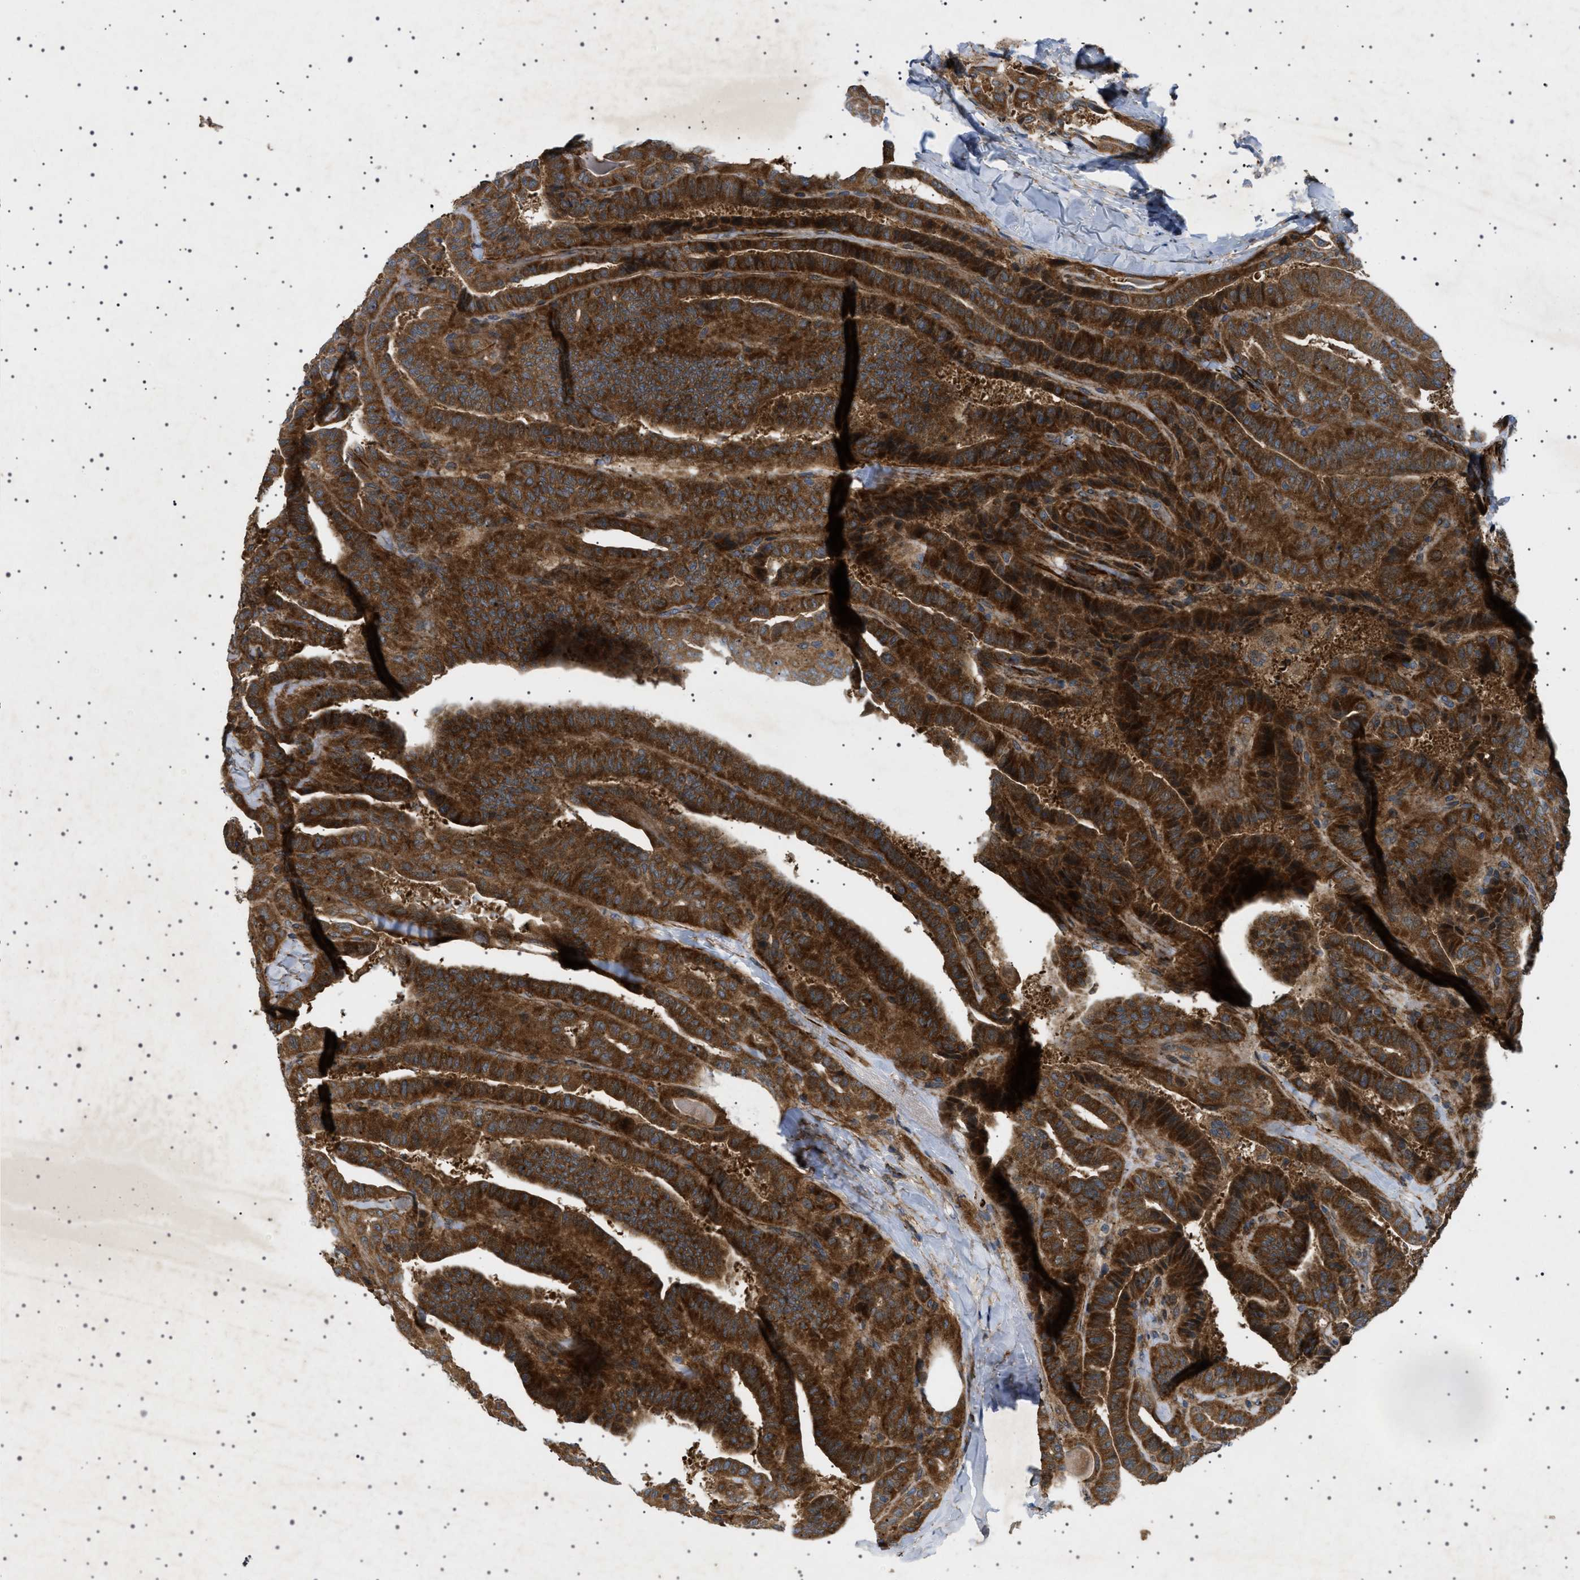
{"staining": {"intensity": "strong", "quantity": ">75%", "location": "cytoplasmic/membranous"}, "tissue": "thyroid cancer", "cell_type": "Tumor cells", "image_type": "cancer", "snomed": [{"axis": "morphology", "description": "Papillary adenocarcinoma, NOS"}, {"axis": "topography", "description": "Thyroid gland"}], "caption": "Protein staining demonstrates strong cytoplasmic/membranous expression in approximately >75% of tumor cells in thyroid cancer (papillary adenocarcinoma).", "gene": "CCDC186", "patient": {"sex": "male", "age": 77}}